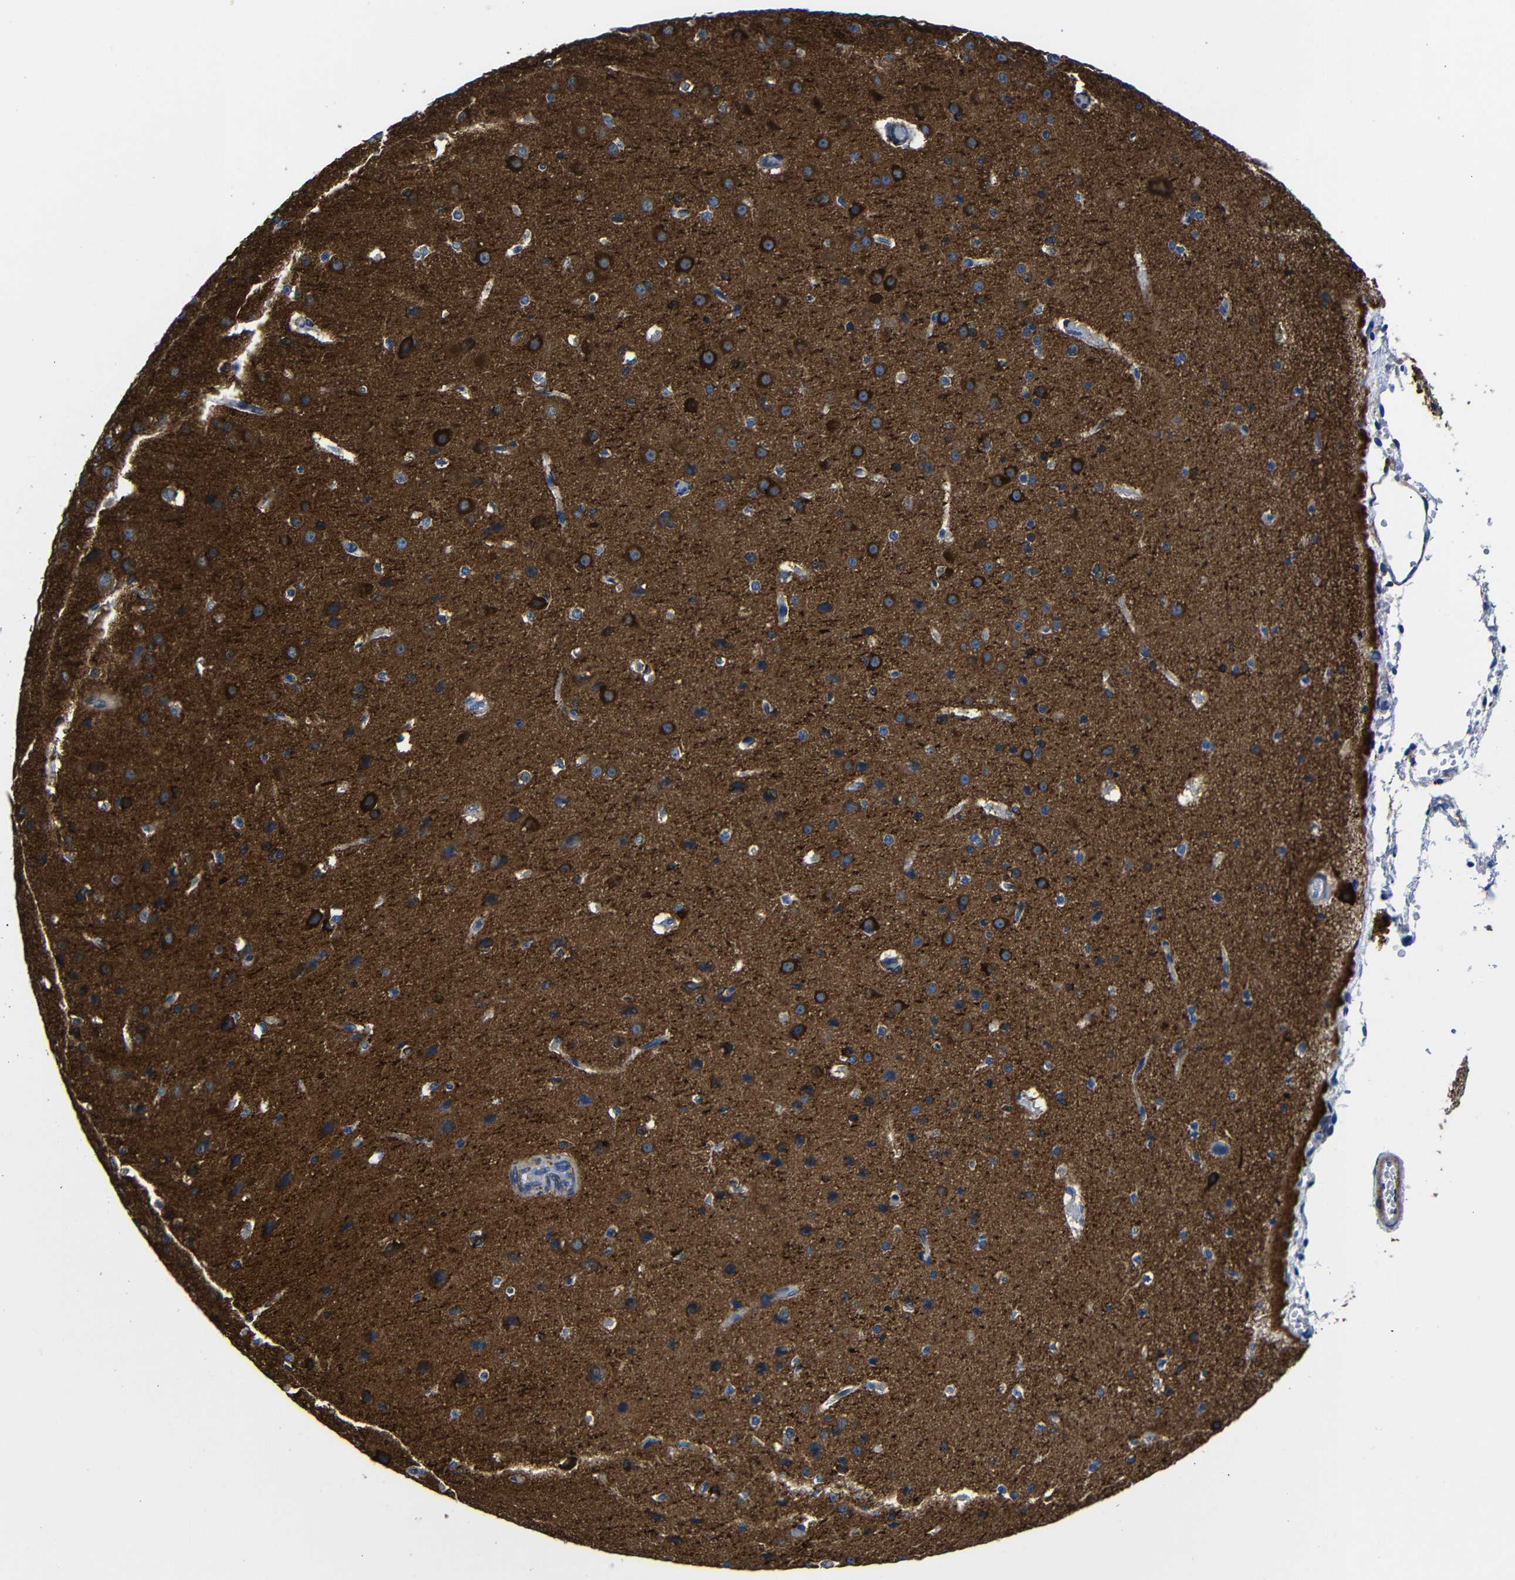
{"staining": {"intensity": "negative", "quantity": "none", "location": "none"}, "tissue": "cerebral cortex", "cell_type": "Endothelial cells", "image_type": "normal", "snomed": [{"axis": "morphology", "description": "Normal tissue, NOS"}, {"axis": "morphology", "description": "Developmental malformation"}, {"axis": "topography", "description": "Cerebral cortex"}], "caption": "Immunohistochemistry image of unremarkable cerebral cortex: human cerebral cortex stained with DAB reveals no significant protein staining in endothelial cells.", "gene": "LRIG1", "patient": {"sex": "female", "age": 30}}